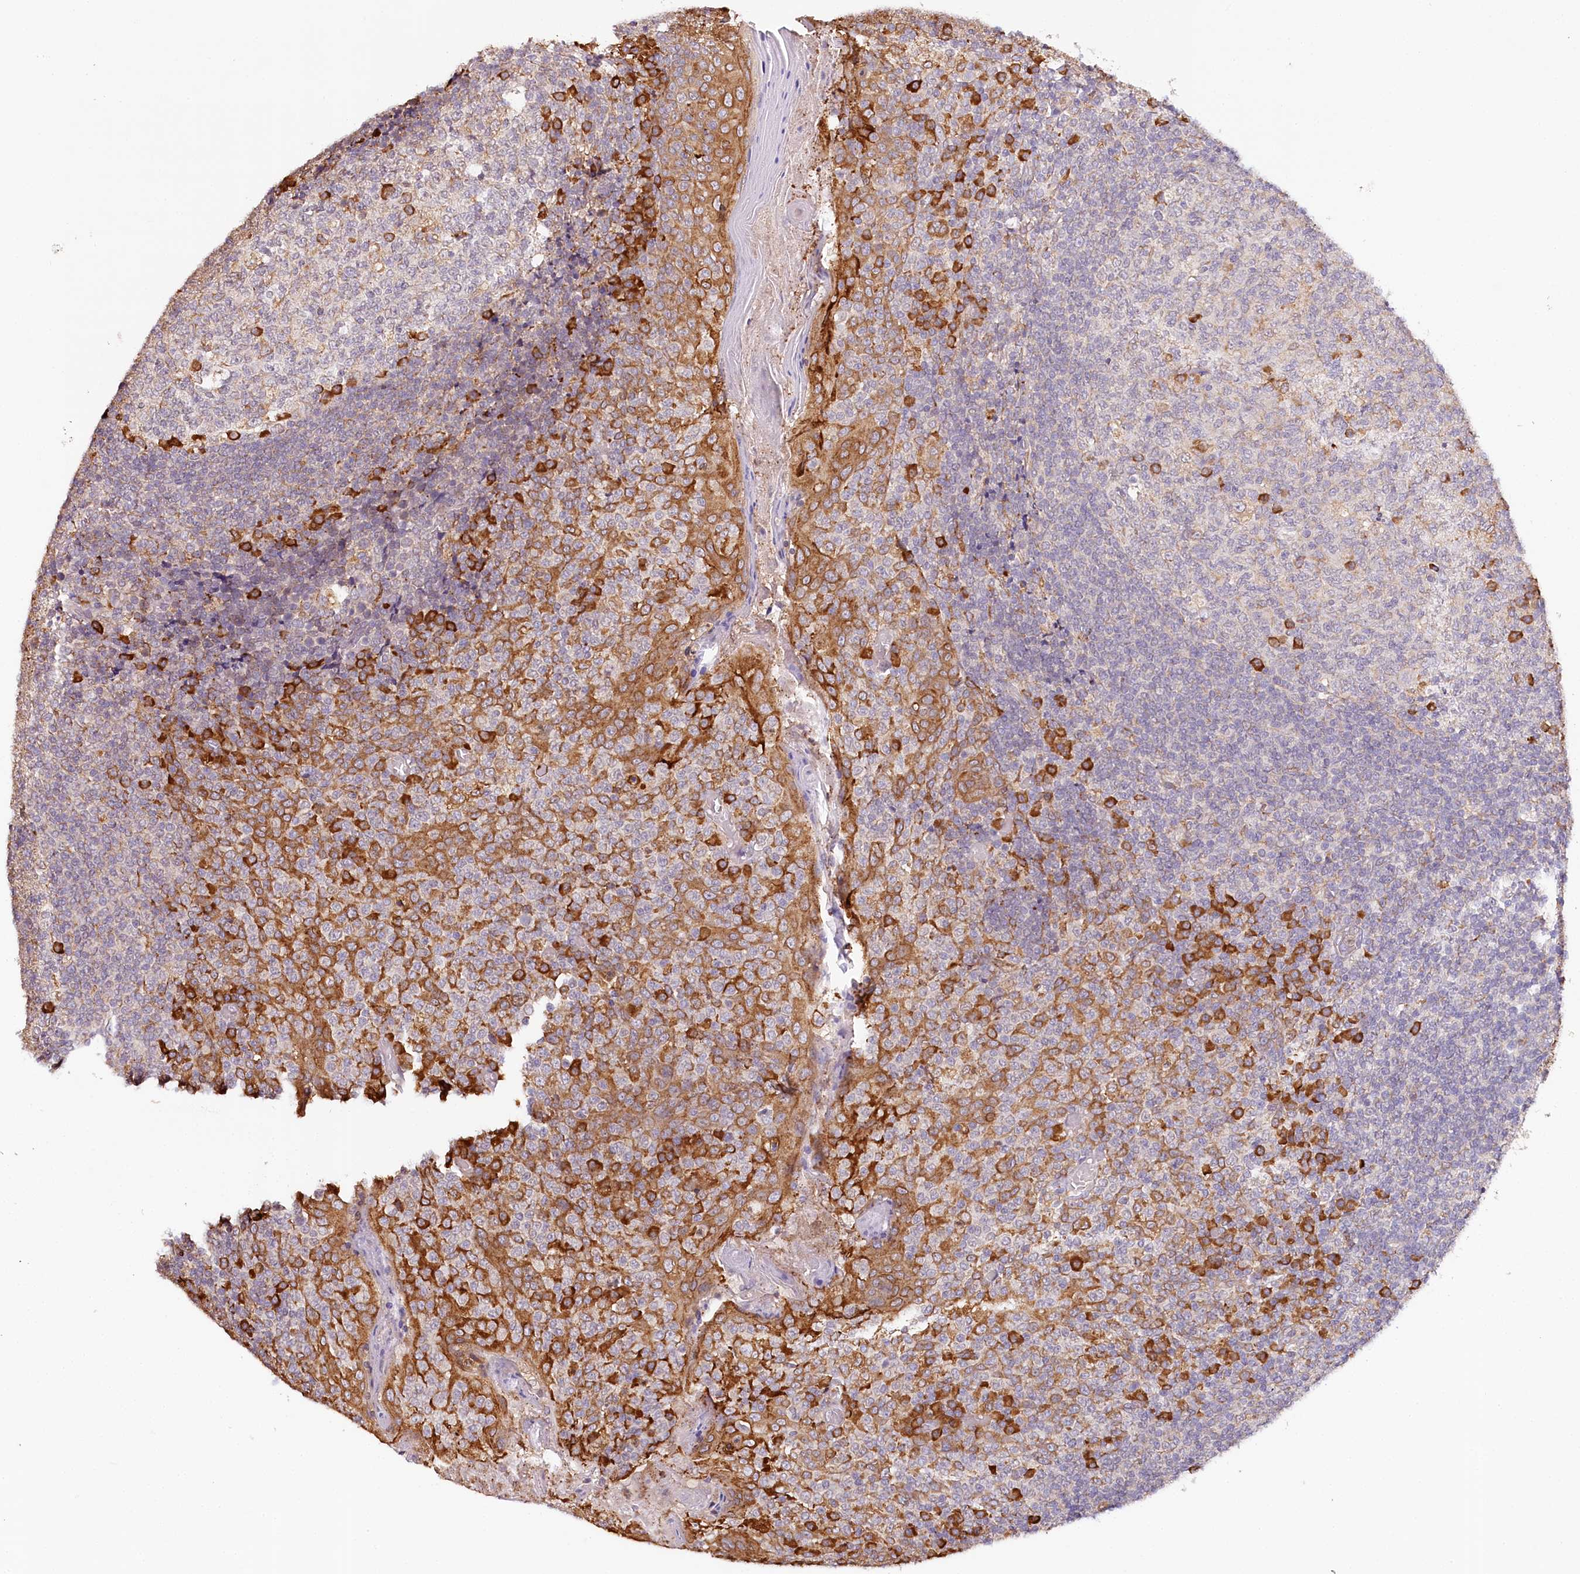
{"staining": {"intensity": "strong", "quantity": "<25%", "location": "cytoplasmic/membranous"}, "tissue": "tonsil", "cell_type": "Germinal center cells", "image_type": "normal", "snomed": [{"axis": "morphology", "description": "Normal tissue, NOS"}, {"axis": "topography", "description": "Tonsil"}], "caption": "High-power microscopy captured an immunohistochemistry (IHC) micrograph of benign tonsil, revealing strong cytoplasmic/membranous expression in approximately <25% of germinal center cells. (DAB IHC, brown staining for protein, blue staining for nuclei).", "gene": "VEGFA", "patient": {"sex": "female", "age": 19}}